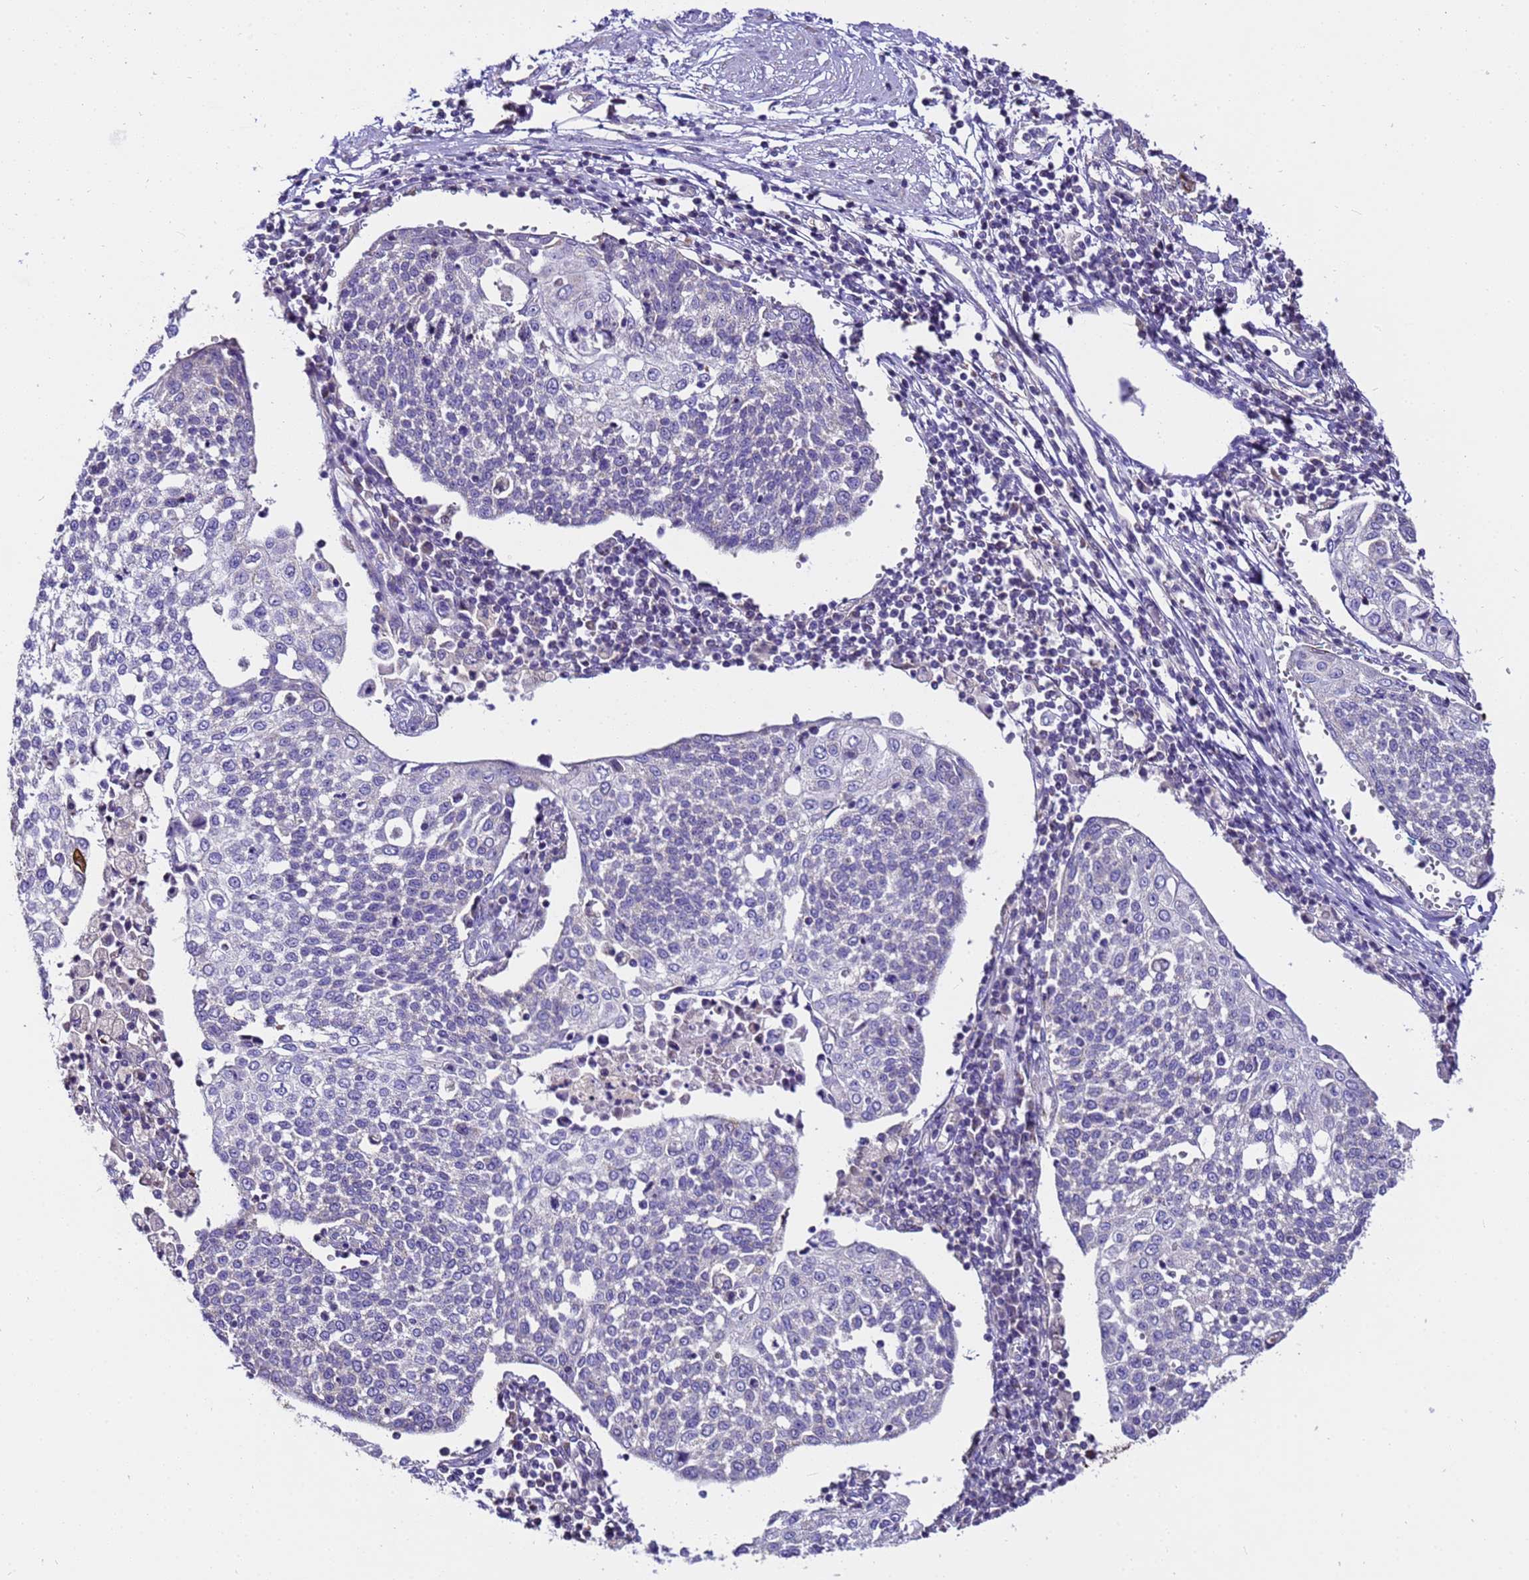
{"staining": {"intensity": "negative", "quantity": "none", "location": "none"}, "tissue": "cervical cancer", "cell_type": "Tumor cells", "image_type": "cancer", "snomed": [{"axis": "morphology", "description": "Squamous cell carcinoma, NOS"}, {"axis": "topography", "description": "Cervix"}], "caption": "DAB immunohistochemical staining of human cervical squamous cell carcinoma shows no significant expression in tumor cells. The staining is performed using DAB (3,3'-diaminobenzidine) brown chromogen with nuclei counter-stained in using hematoxylin.", "gene": "PIEZO2", "patient": {"sex": "female", "age": 34}}